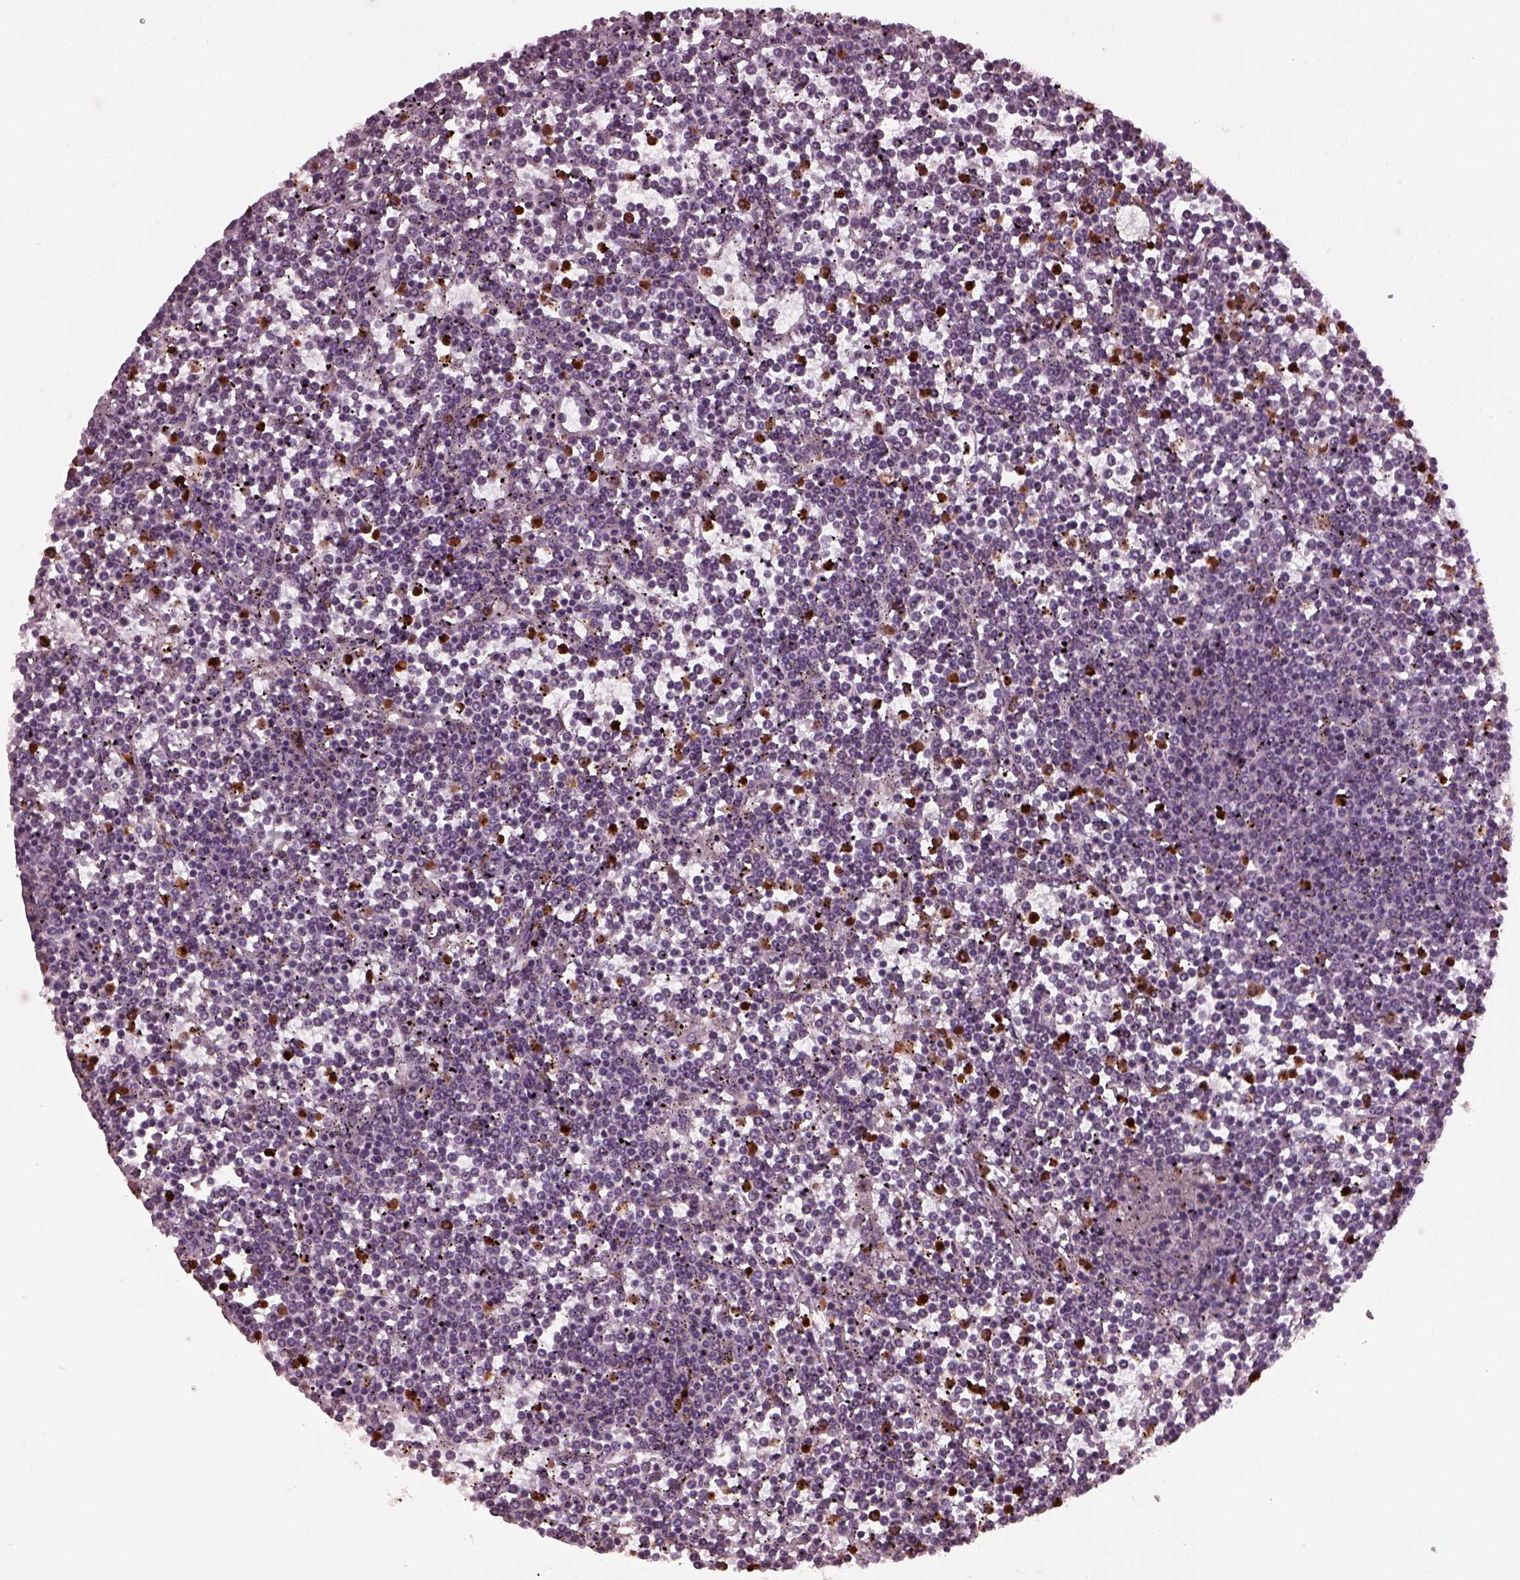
{"staining": {"intensity": "negative", "quantity": "none", "location": "none"}, "tissue": "lymphoma", "cell_type": "Tumor cells", "image_type": "cancer", "snomed": [{"axis": "morphology", "description": "Malignant lymphoma, non-Hodgkin's type, Low grade"}, {"axis": "topography", "description": "Spleen"}], "caption": "Immunohistochemistry (IHC) photomicrograph of human lymphoma stained for a protein (brown), which reveals no staining in tumor cells.", "gene": "RUFY3", "patient": {"sex": "female", "age": 19}}